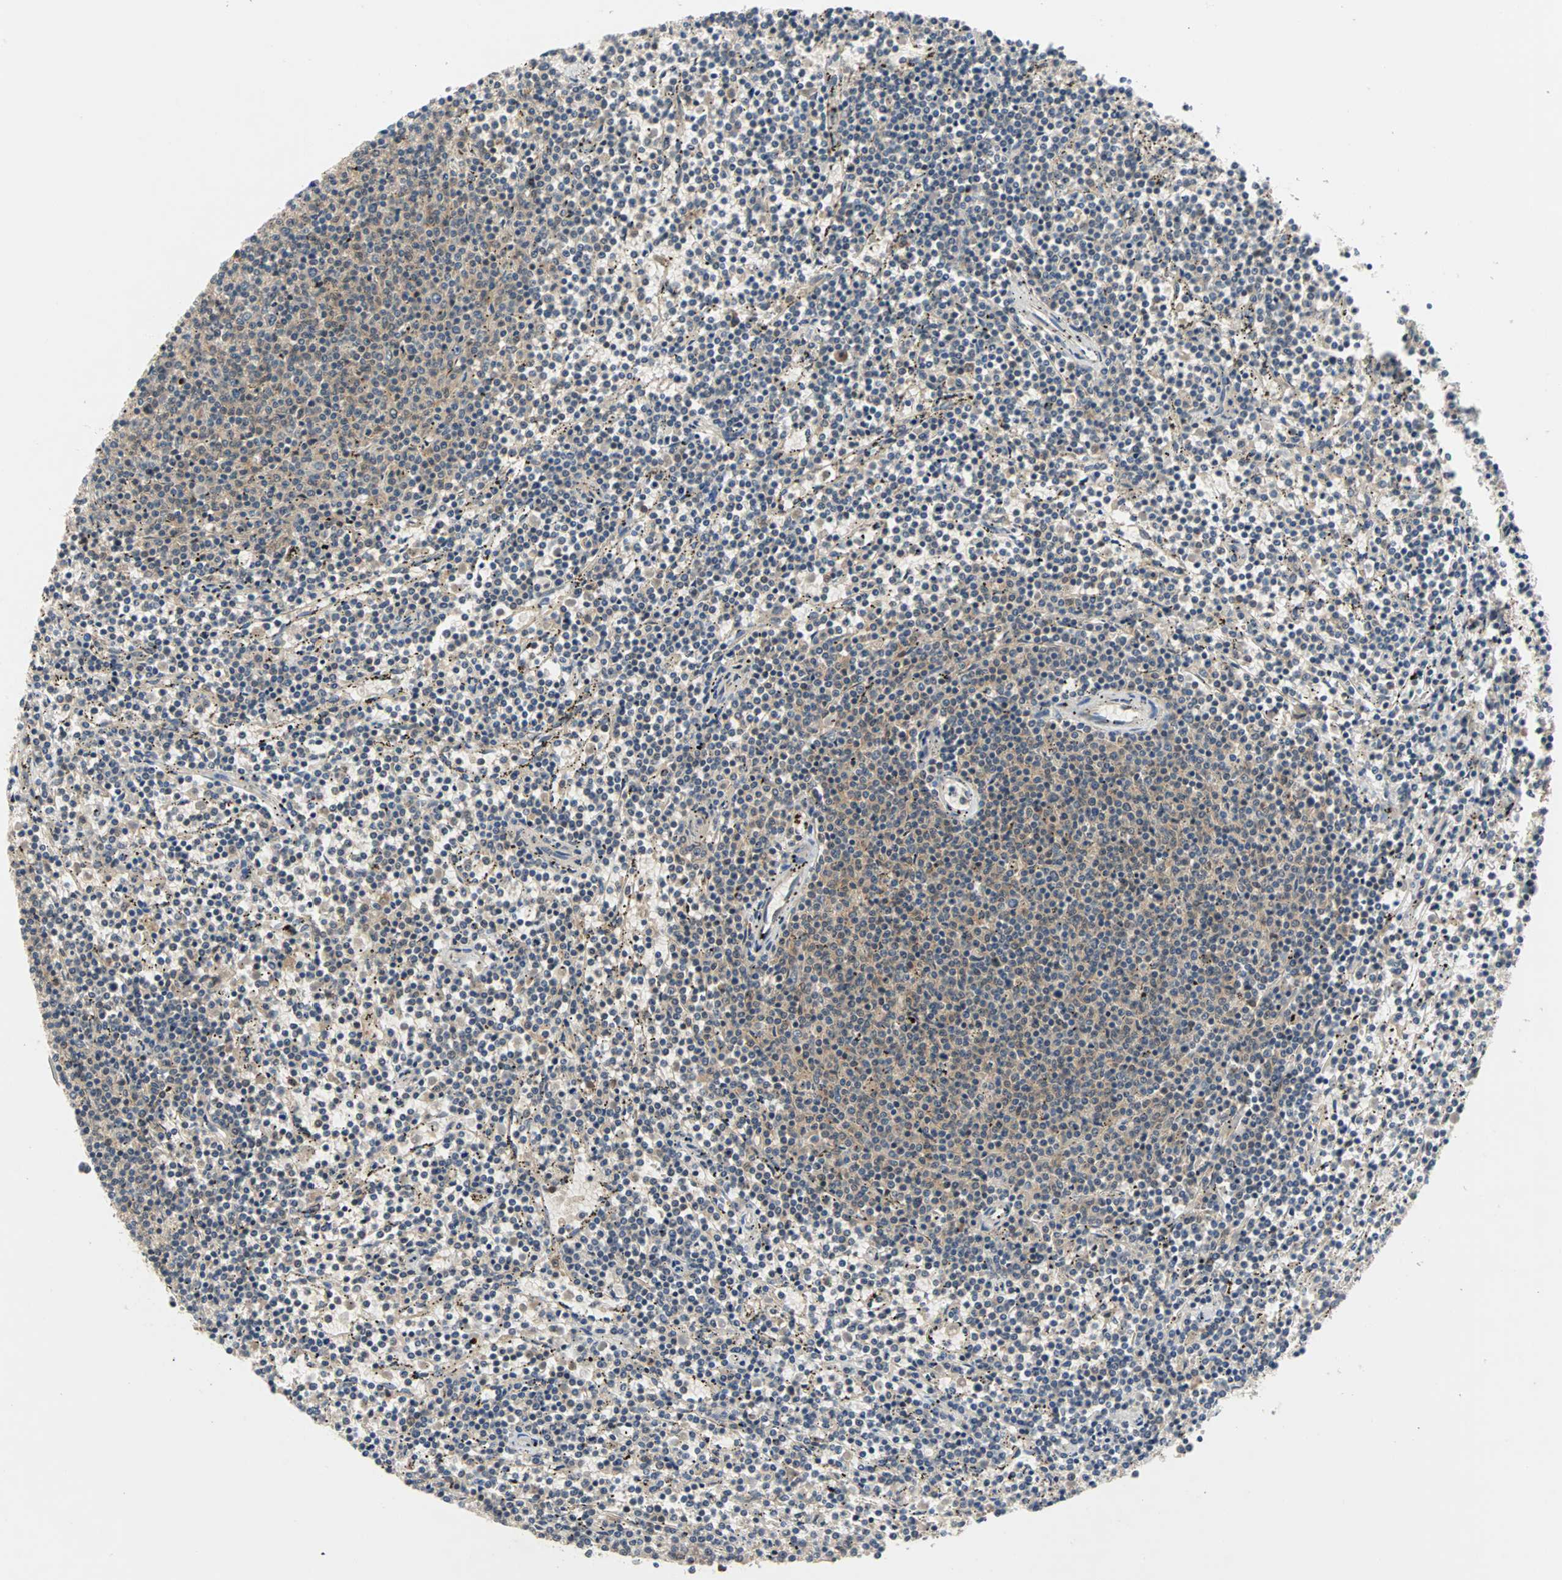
{"staining": {"intensity": "weak", "quantity": "25%-75%", "location": "cytoplasmic/membranous"}, "tissue": "lymphoma", "cell_type": "Tumor cells", "image_type": "cancer", "snomed": [{"axis": "morphology", "description": "Malignant lymphoma, non-Hodgkin's type, Low grade"}, {"axis": "topography", "description": "Spleen"}], "caption": "Lymphoma stained with immunohistochemistry shows weak cytoplasmic/membranous expression in approximately 25%-75% of tumor cells. (Stains: DAB (3,3'-diaminobenzidine) in brown, nuclei in blue, Microscopy: brightfield microscopy at high magnification).", "gene": "MAP4K1", "patient": {"sex": "female", "age": 50}}